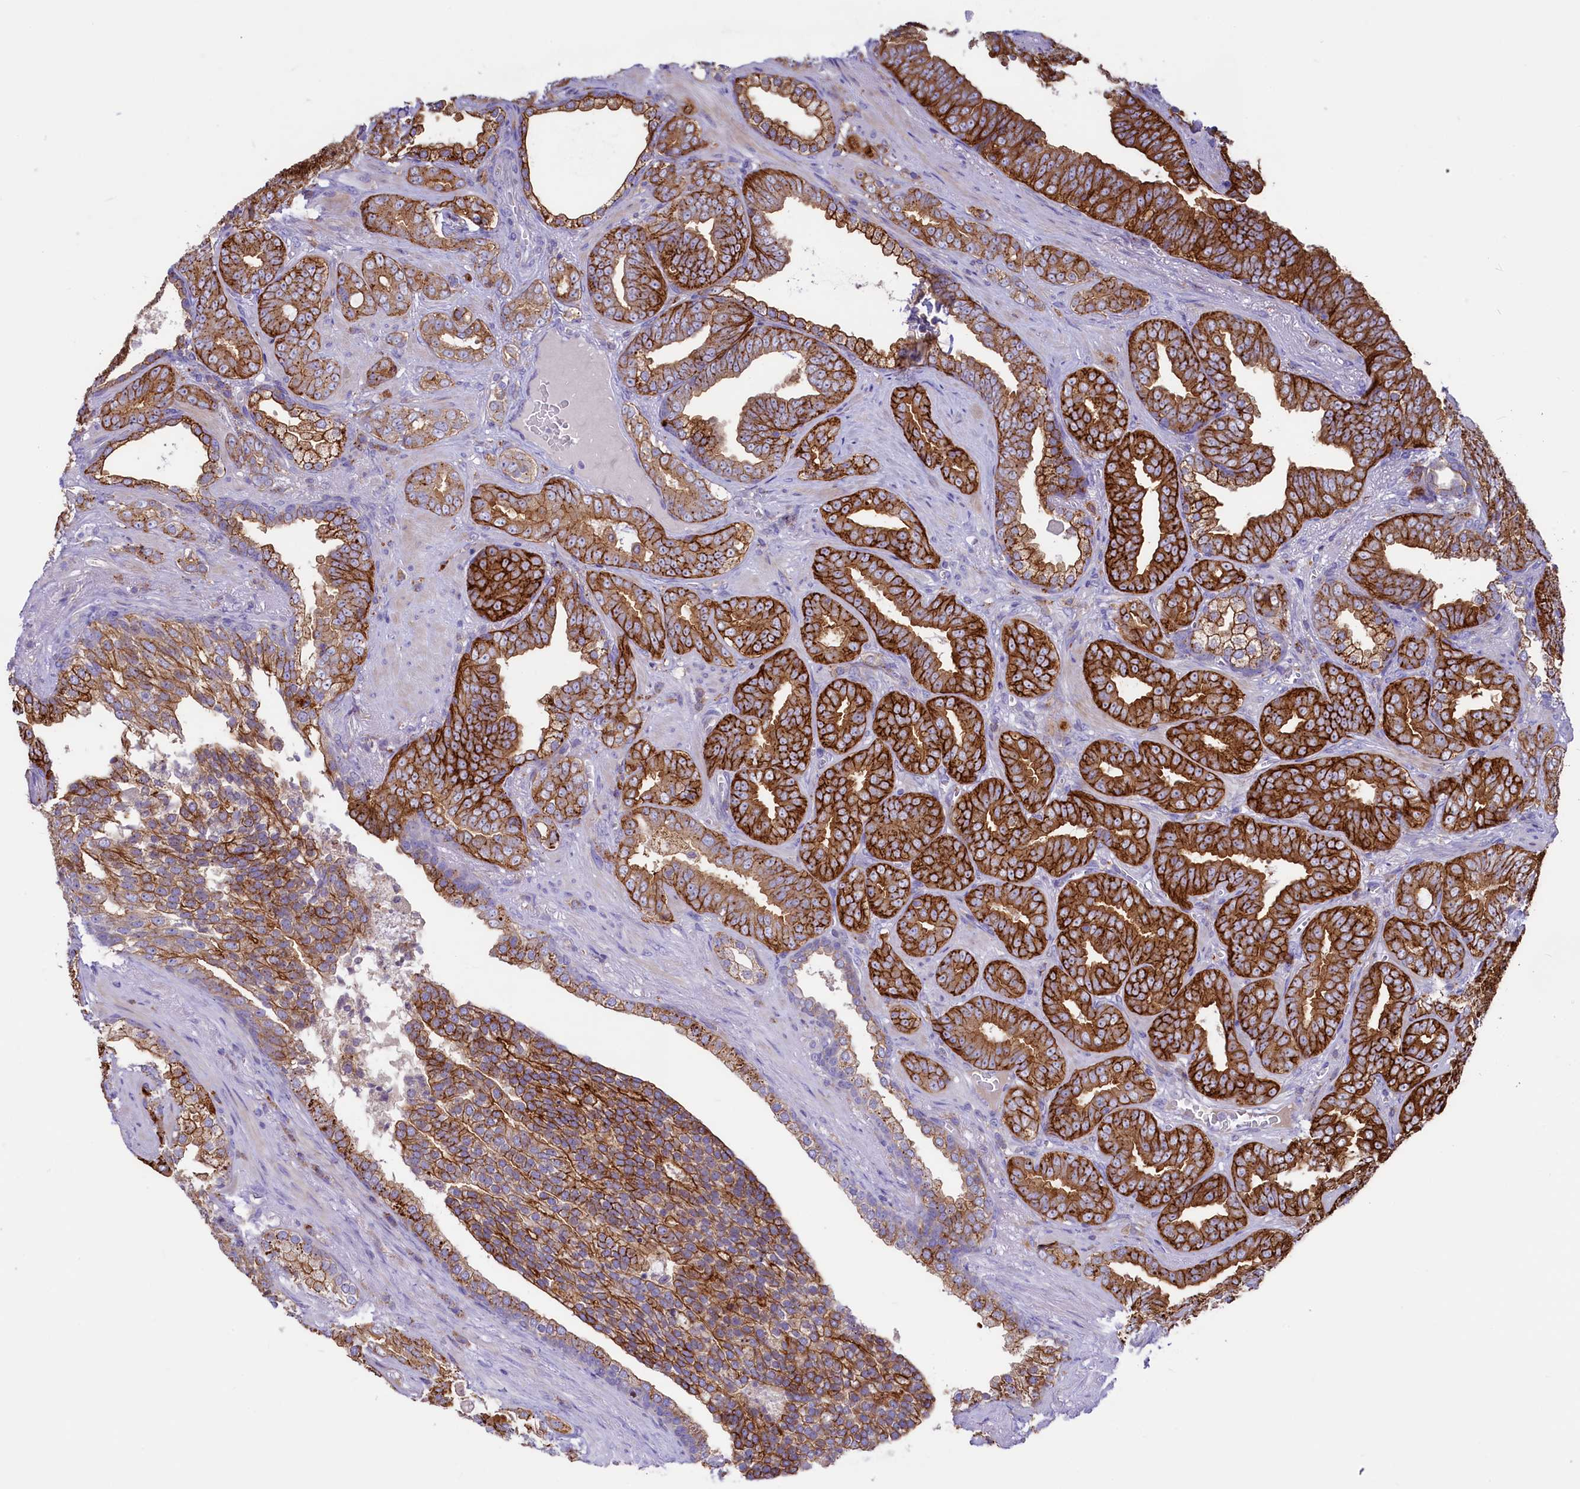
{"staining": {"intensity": "strong", "quantity": ">75%", "location": "cytoplasmic/membranous"}, "tissue": "prostate cancer", "cell_type": "Tumor cells", "image_type": "cancer", "snomed": [{"axis": "morphology", "description": "Adenocarcinoma, High grade"}, {"axis": "topography", "description": "Prostate and seminal vesicle, NOS"}], "caption": "Immunohistochemistry (IHC) histopathology image of high-grade adenocarcinoma (prostate) stained for a protein (brown), which reveals high levels of strong cytoplasmic/membranous expression in about >75% of tumor cells.", "gene": "HPS6", "patient": {"sex": "male", "age": 67}}